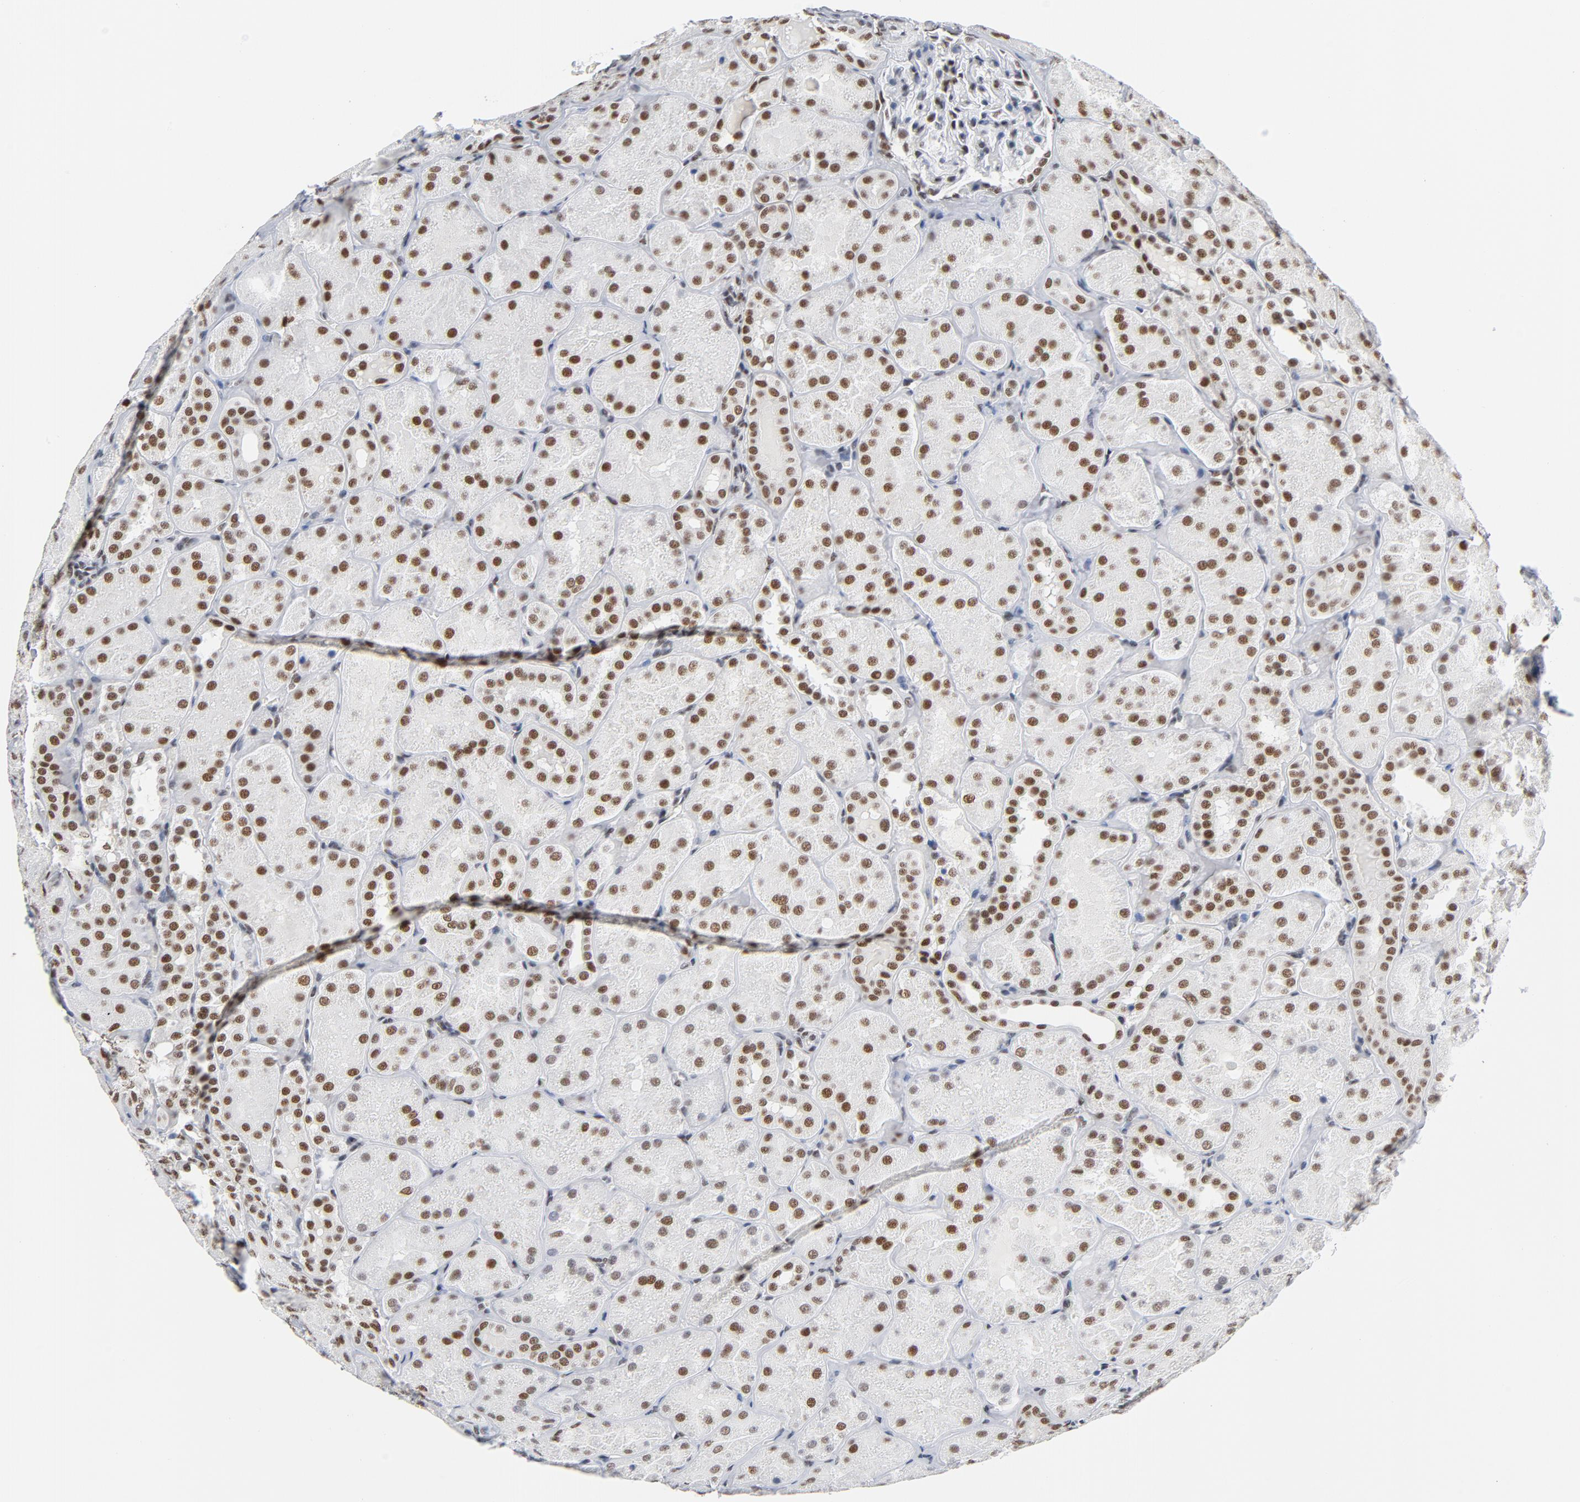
{"staining": {"intensity": "moderate", "quantity": "25%-75%", "location": "nuclear"}, "tissue": "kidney", "cell_type": "Cells in glomeruli", "image_type": "normal", "snomed": [{"axis": "morphology", "description": "Normal tissue, NOS"}, {"axis": "topography", "description": "Kidney"}], "caption": "A brown stain labels moderate nuclear expression of a protein in cells in glomeruli of unremarkable human kidney. (DAB IHC, brown staining for protein, blue staining for nuclei).", "gene": "CSTF2", "patient": {"sex": "male", "age": 28}}